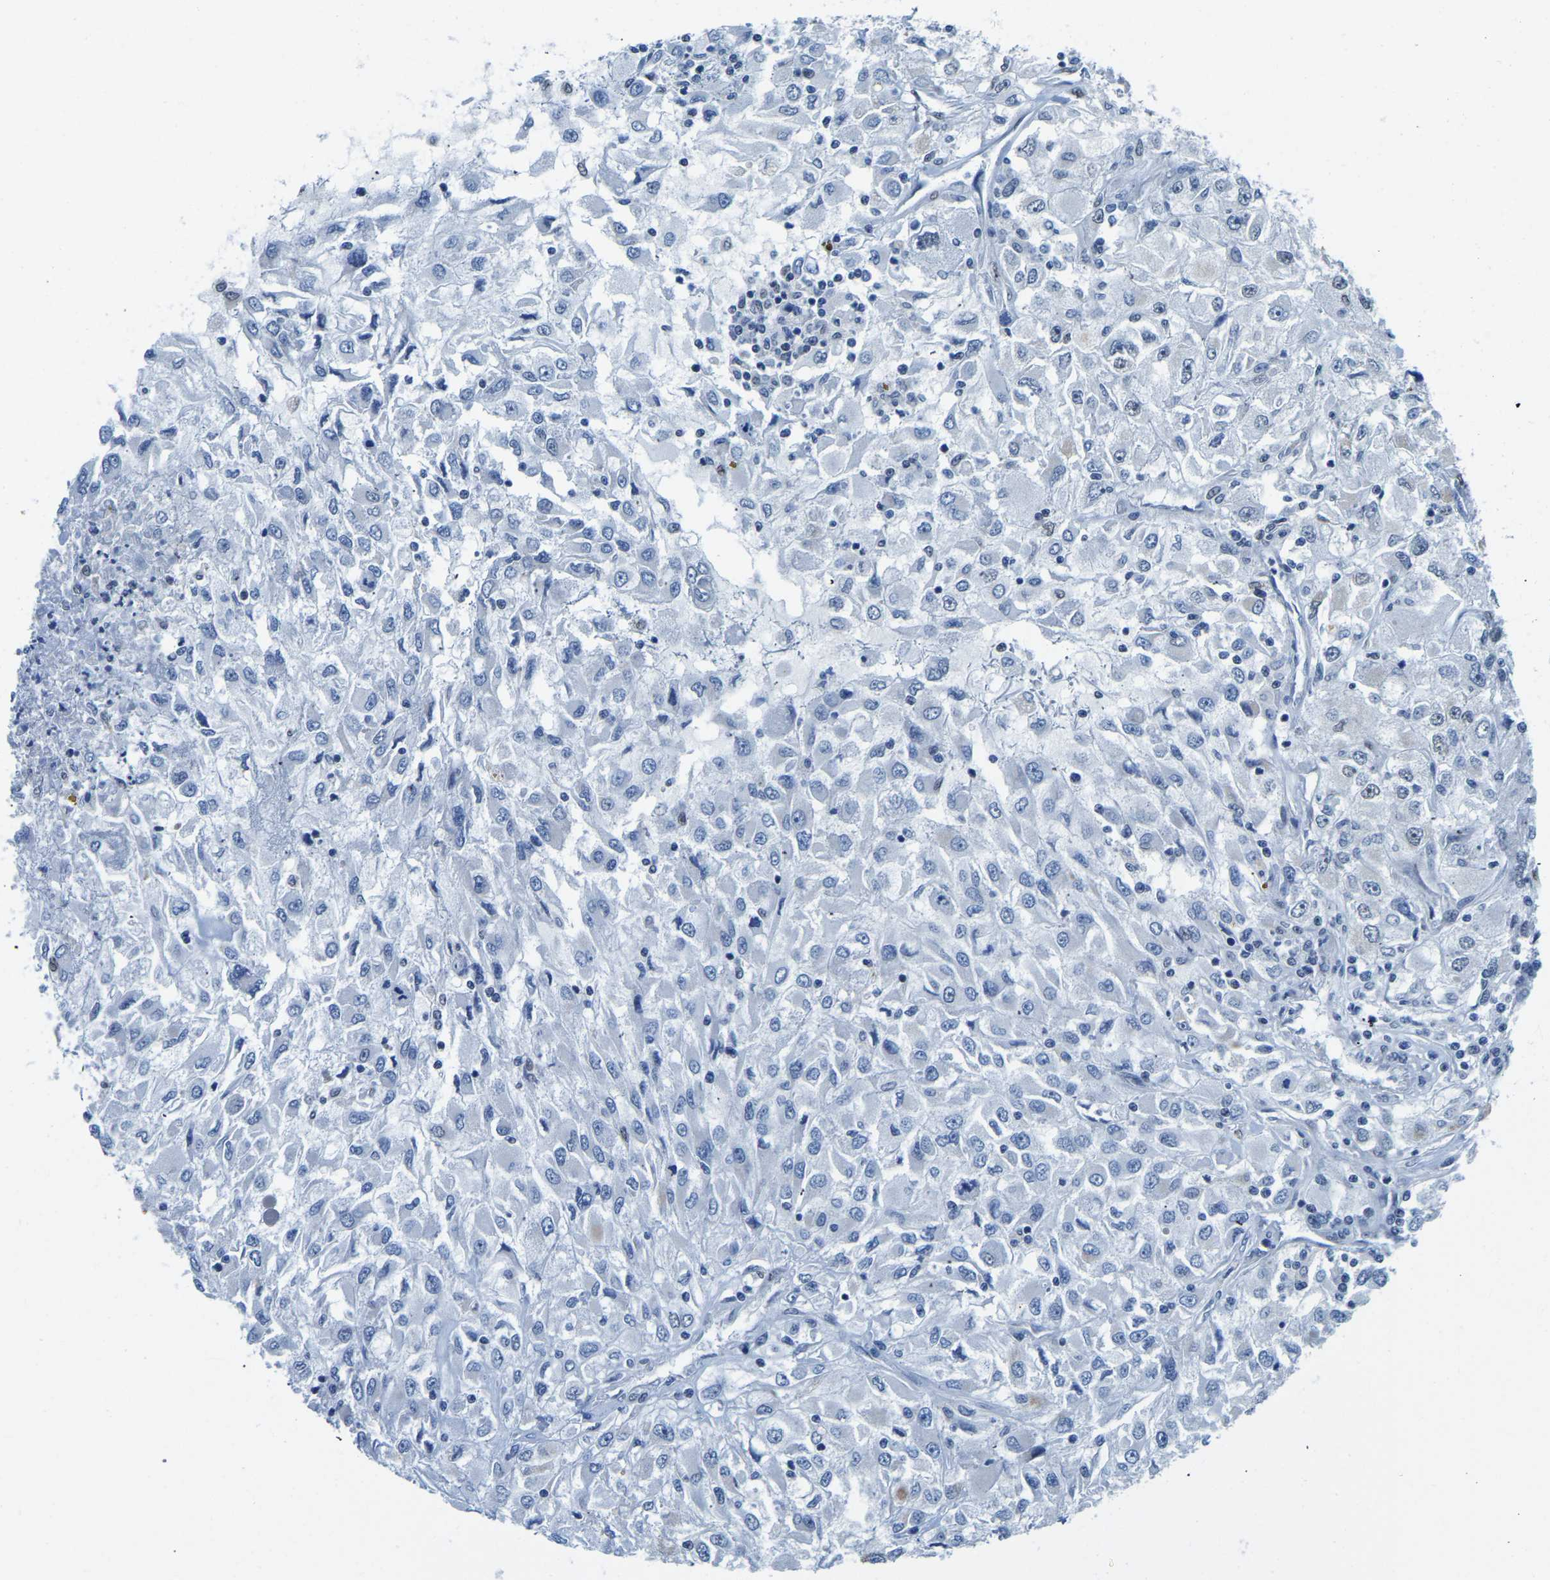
{"staining": {"intensity": "negative", "quantity": "none", "location": "none"}, "tissue": "renal cancer", "cell_type": "Tumor cells", "image_type": "cancer", "snomed": [{"axis": "morphology", "description": "Adenocarcinoma, NOS"}, {"axis": "topography", "description": "Kidney"}], "caption": "An immunohistochemistry (IHC) image of renal cancer is shown. There is no staining in tumor cells of renal cancer. Nuclei are stained in blue.", "gene": "BNIP3L", "patient": {"sex": "female", "age": 52}}